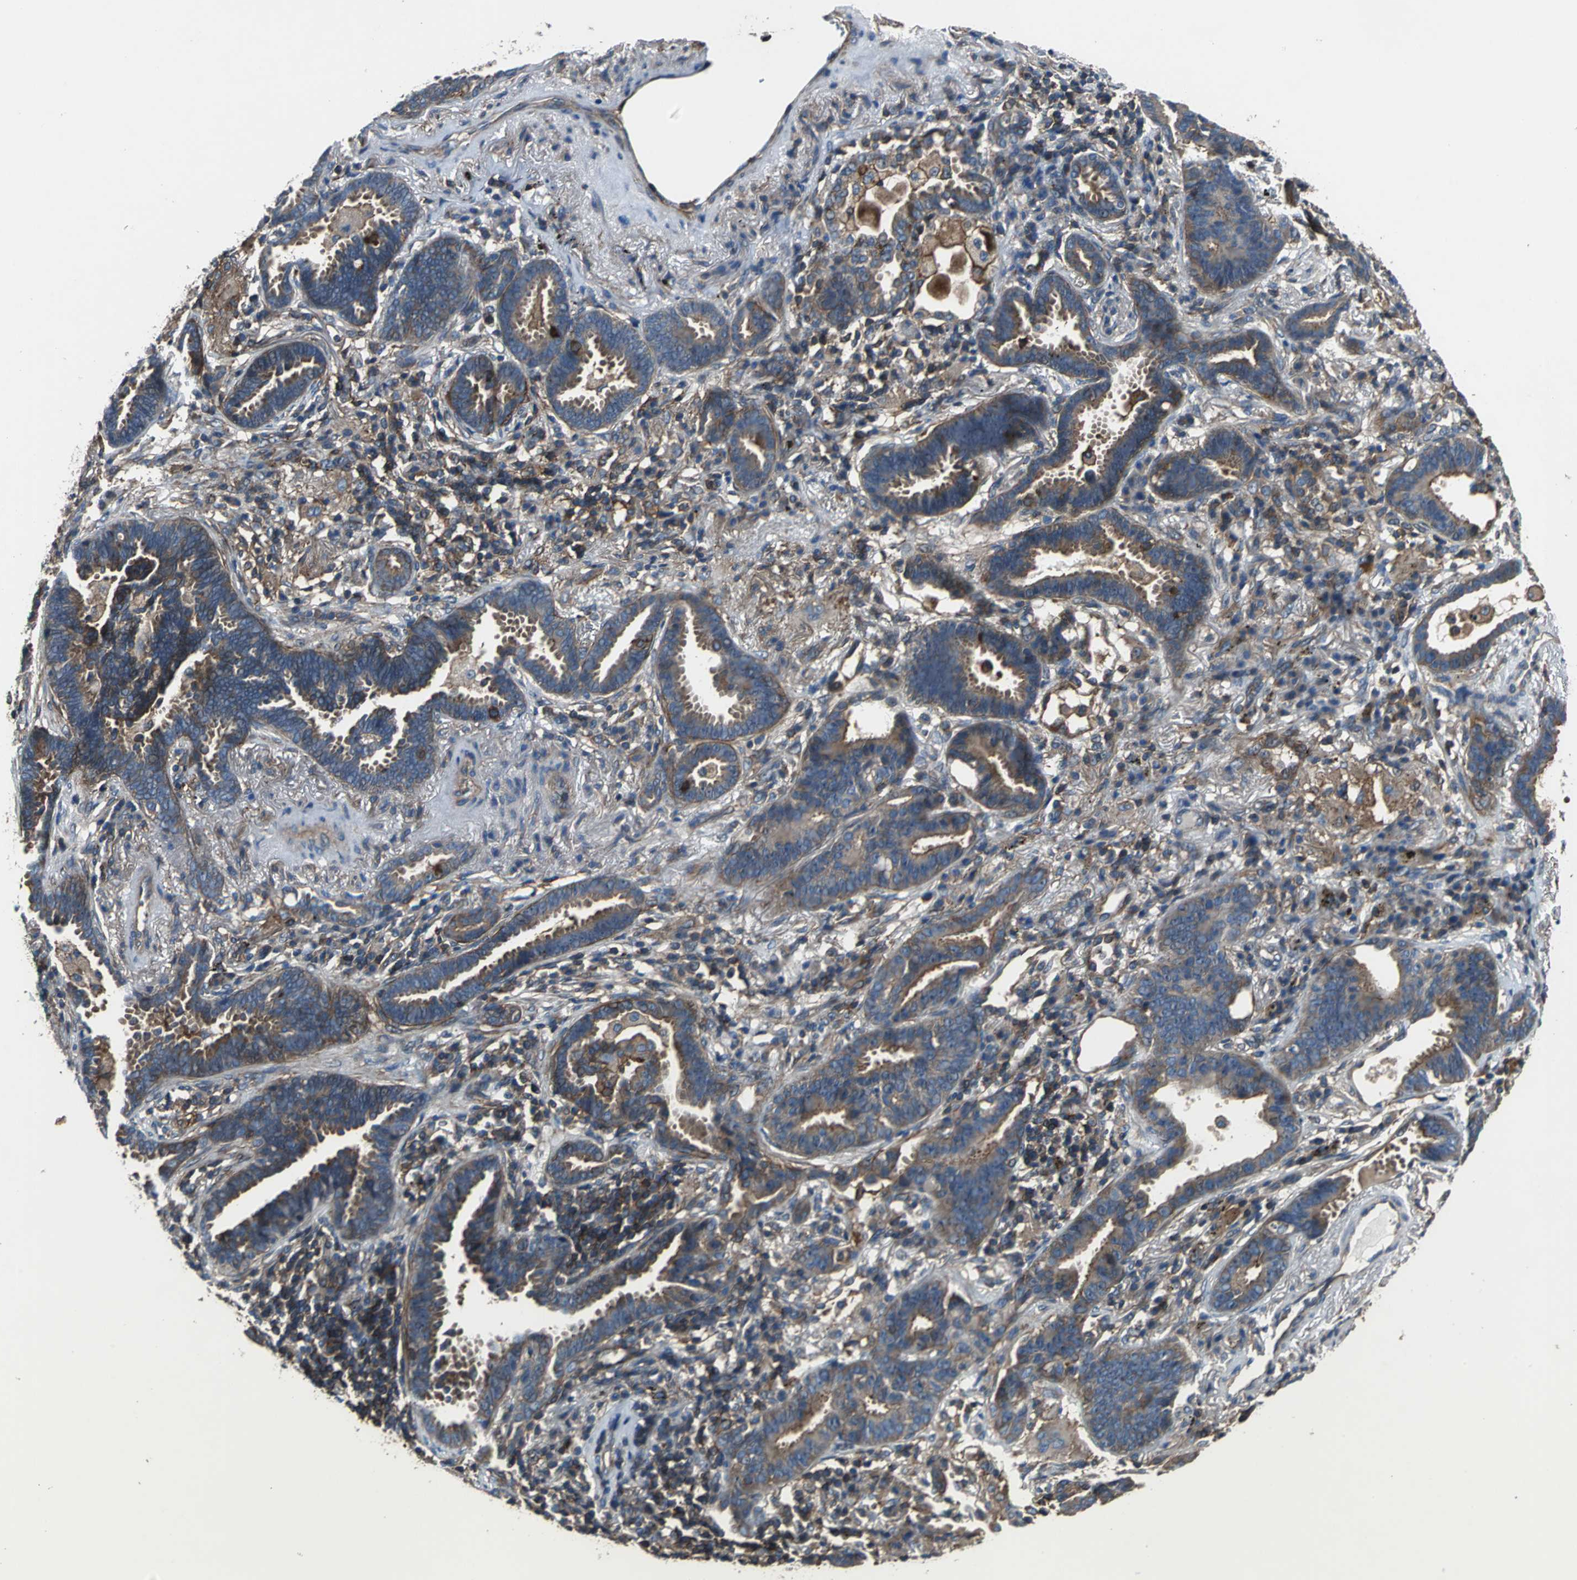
{"staining": {"intensity": "strong", "quantity": ">75%", "location": "cytoplasmic/membranous"}, "tissue": "lung cancer", "cell_type": "Tumor cells", "image_type": "cancer", "snomed": [{"axis": "morphology", "description": "Adenocarcinoma, NOS"}, {"axis": "topography", "description": "Lung"}], "caption": "Immunohistochemistry (IHC) image of human lung cancer stained for a protein (brown), which reveals high levels of strong cytoplasmic/membranous staining in approximately >75% of tumor cells.", "gene": "PARVA", "patient": {"sex": "female", "age": 64}}